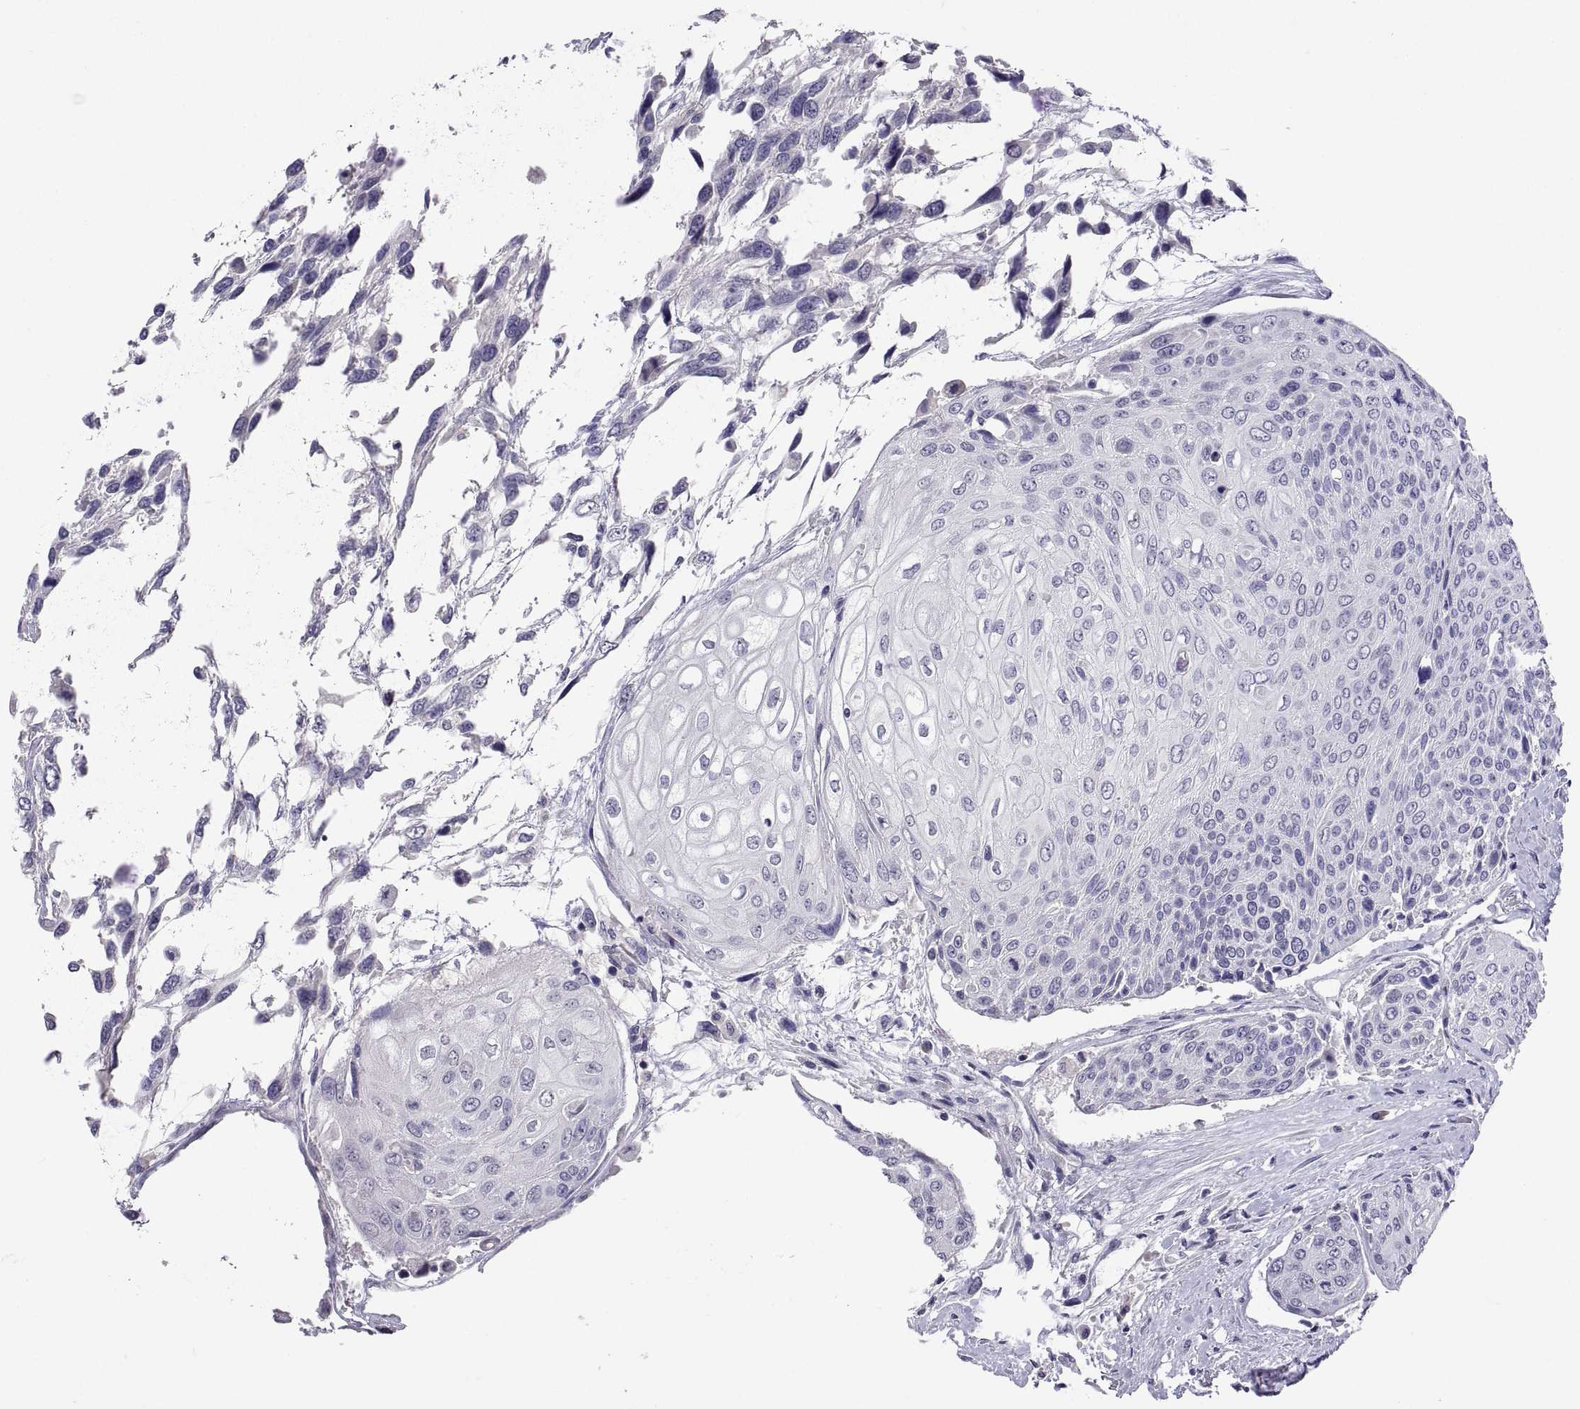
{"staining": {"intensity": "negative", "quantity": "none", "location": "none"}, "tissue": "urothelial cancer", "cell_type": "Tumor cells", "image_type": "cancer", "snomed": [{"axis": "morphology", "description": "Urothelial carcinoma, High grade"}, {"axis": "topography", "description": "Urinary bladder"}], "caption": "Immunohistochemistry image of human urothelial cancer stained for a protein (brown), which exhibits no positivity in tumor cells. The staining was performed using DAB (3,3'-diaminobenzidine) to visualize the protein expression in brown, while the nuclei were stained in blue with hematoxylin (Magnification: 20x).", "gene": "MS4A1", "patient": {"sex": "female", "age": 70}}